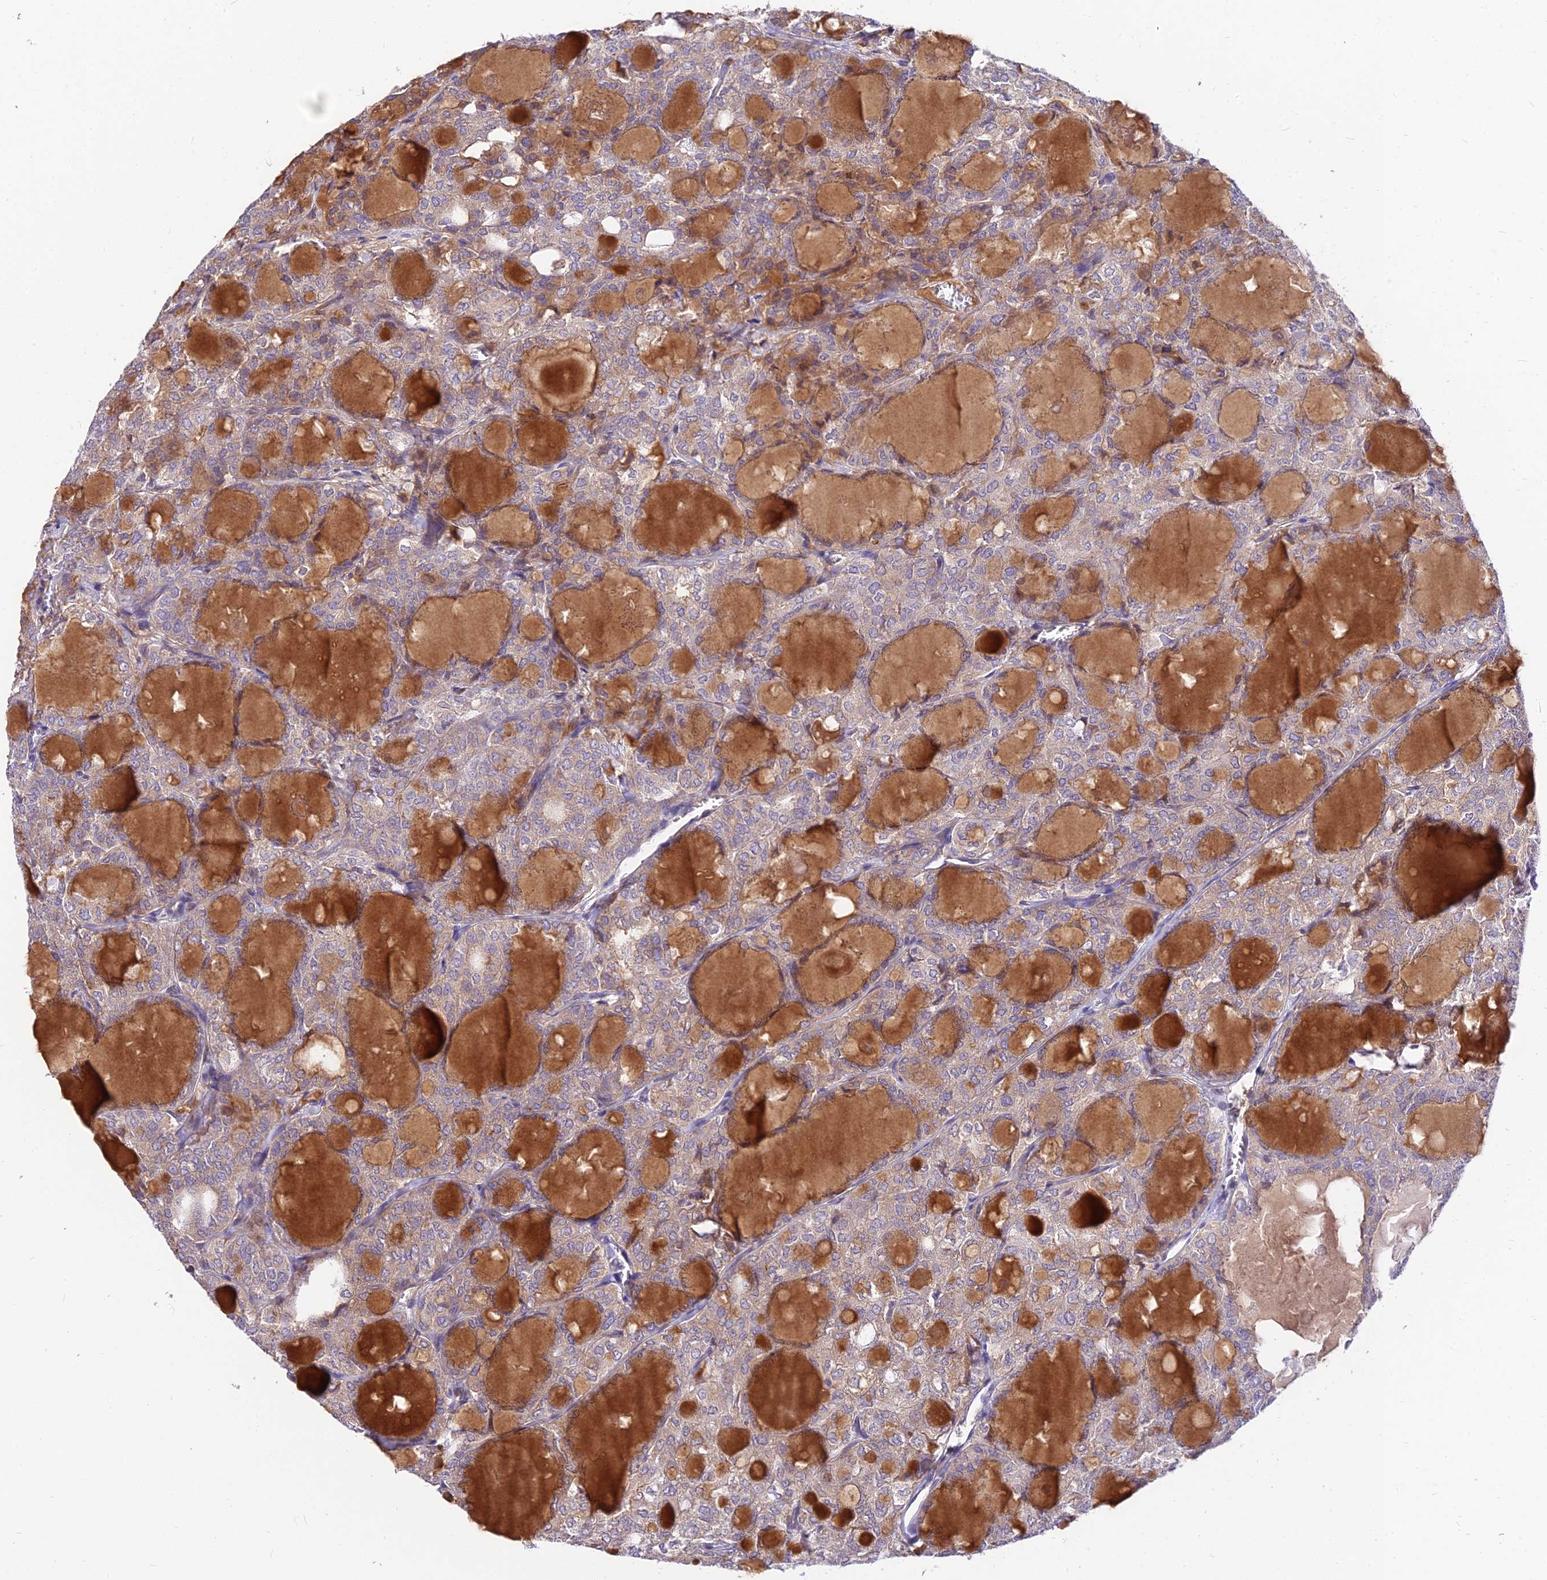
{"staining": {"intensity": "weak", "quantity": "<25%", "location": "cytoplasmic/membranous"}, "tissue": "thyroid cancer", "cell_type": "Tumor cells", "image_type": "cancer", "snomed": [{"axis": "morphology", "description": "Follicular adenoma carcinoma, NOS"}, {"axis": "topography", "description": "Thyroid gland"}], "caption": "This is a histopathology image of immunohistochemistry (IHC) staining of thyroid cancer (follicular adenoma carcinoma), which shows no staining in tumor cells. The staining was performed using DAB to visualize the protein expression in brown, while the nuclei were stained in blue with hematoxylin (Magnification: 20x).", "gene": "C6orf132", "patient": {"sex": "male", "age": 75}}